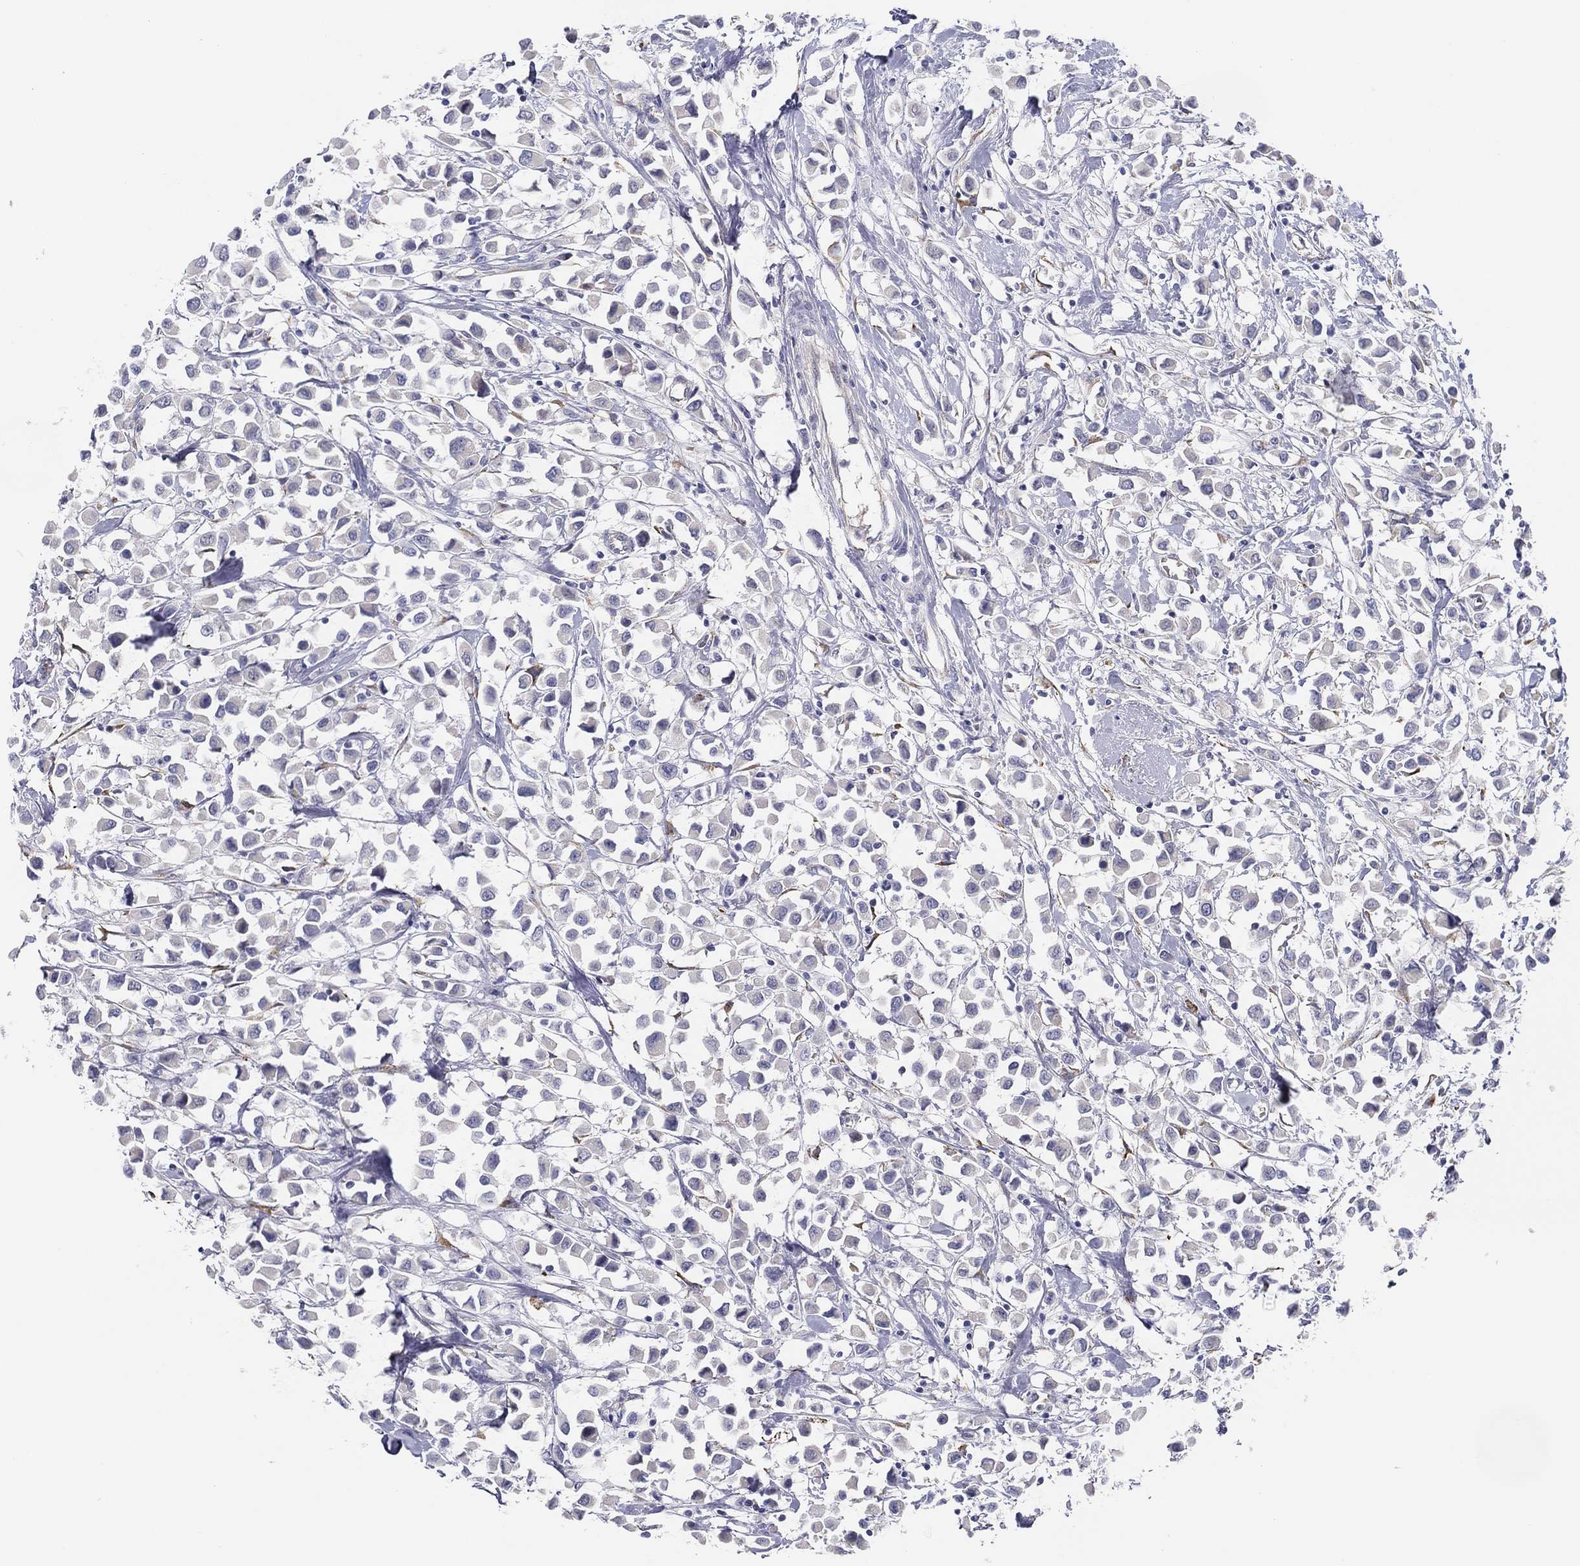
{"staining": {"intensity": "negative", "quantity": "none", "location": "none"}, "tissue": "breast cancer", "cell_type": "Tumor cells", "image_type": "cancer", "snomed": [{"axis": "morphology", "description": "Duct carcinoma"}, {"axis": "topography", "description": "Breast"}], "caption": "Histopathology image shows no significant protein expression in tumor cells of breast infiltrating ductal carcinoma.", "gene": "MLF1", "patient": {"sex": "female", "age": 61}}